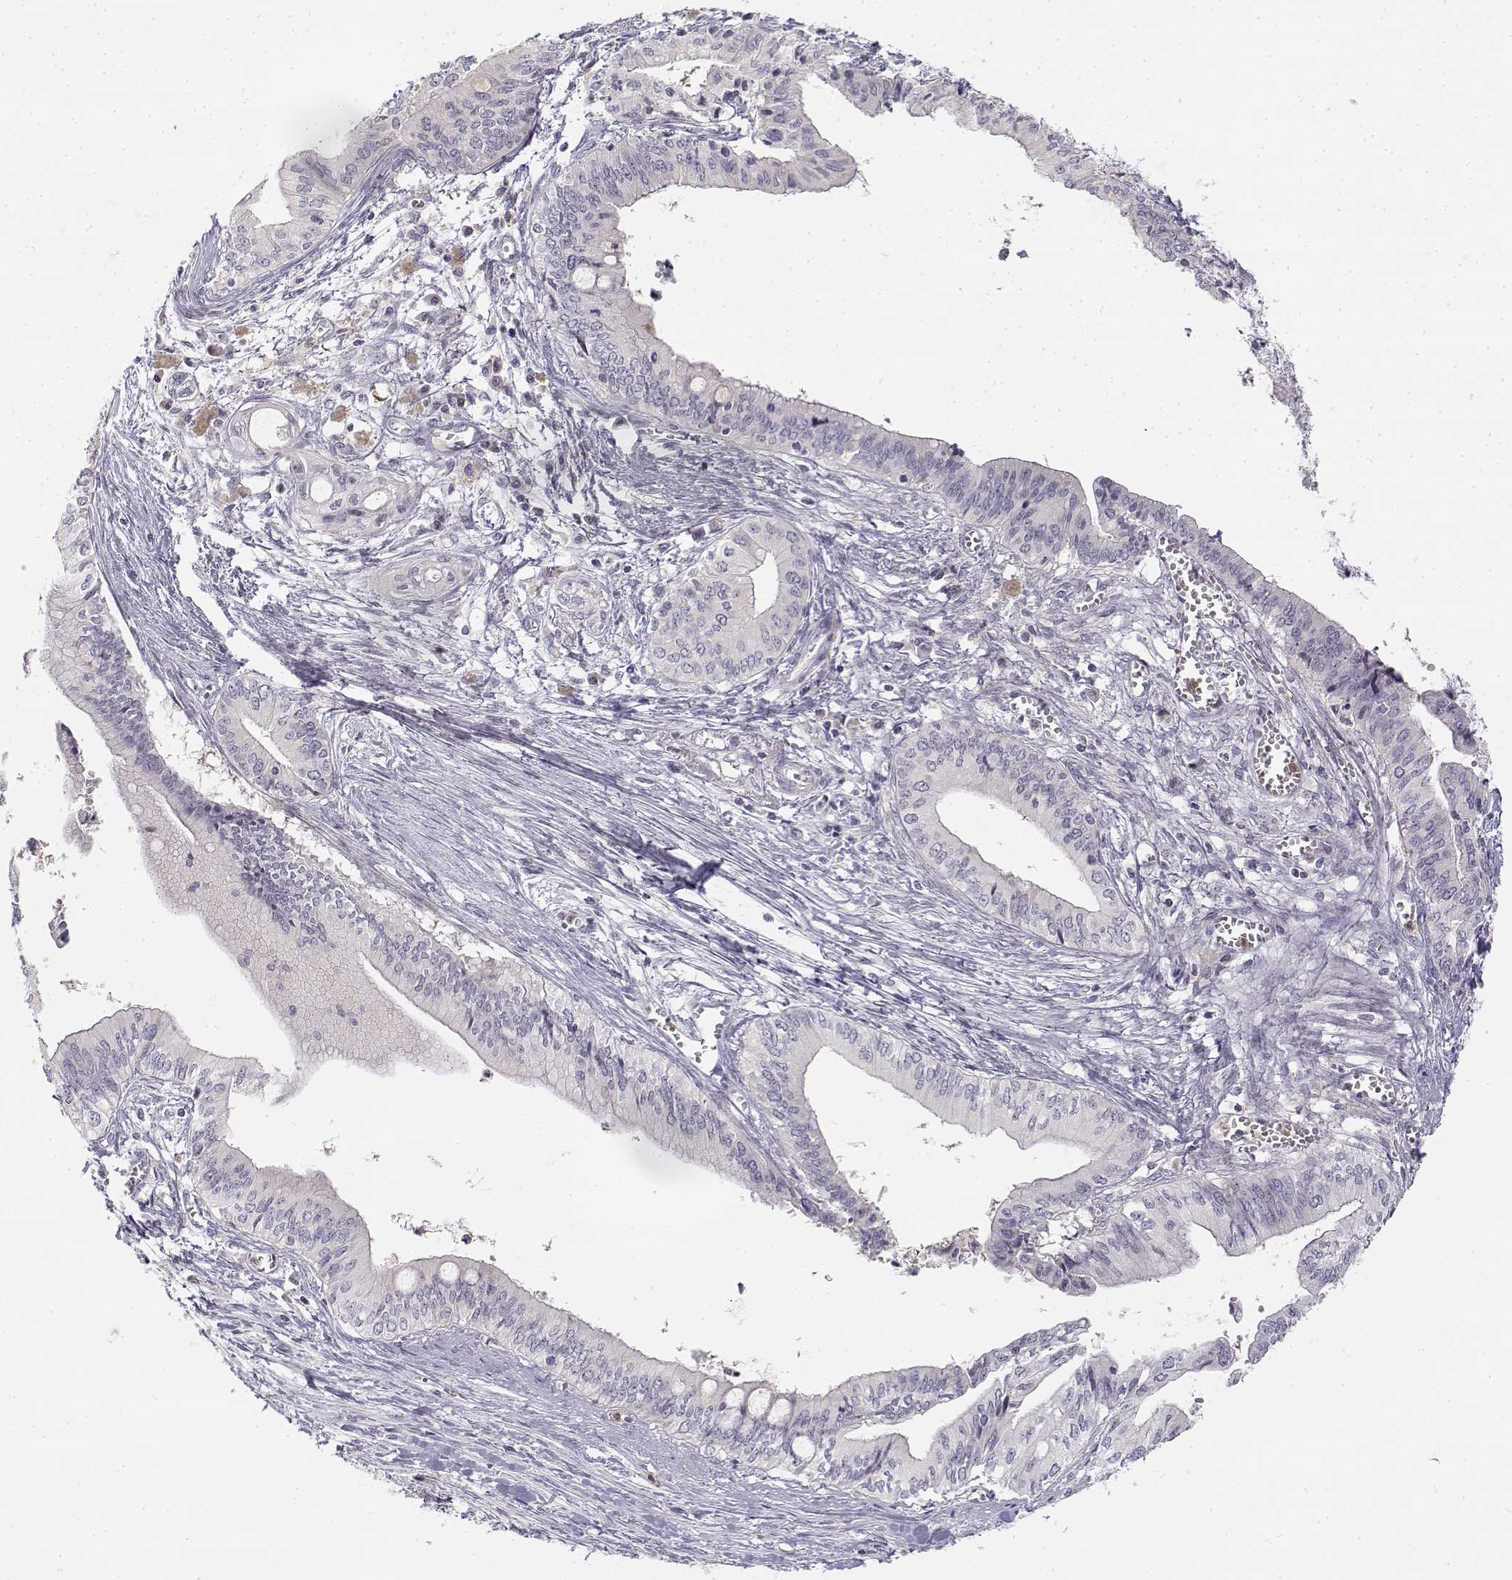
{"staining": {"intensity": "negative", "quantity": "none", "location": "none"}, "tissue": "pancreatic cancer", "cell_type": "Tumor cells", "image_type": "cancer", "snomed": [{"axis": "morphology", "description": "Adenocarcinoma, NOS"}, {"axis": "topography", "description": "Pancreas"}], "caption": "A high-resolution photomicrograph shows immunohistochemistry (IHC) staining of pancreatic adenocarcinoma, which shows no significant staining in tumor cells. (DAB immunohistochemistry (IHC) visualized using brightfield microscopy, high magnification).", "gene": "GLIPR1L2", "patient": {"sex": "female", "age": 61}}